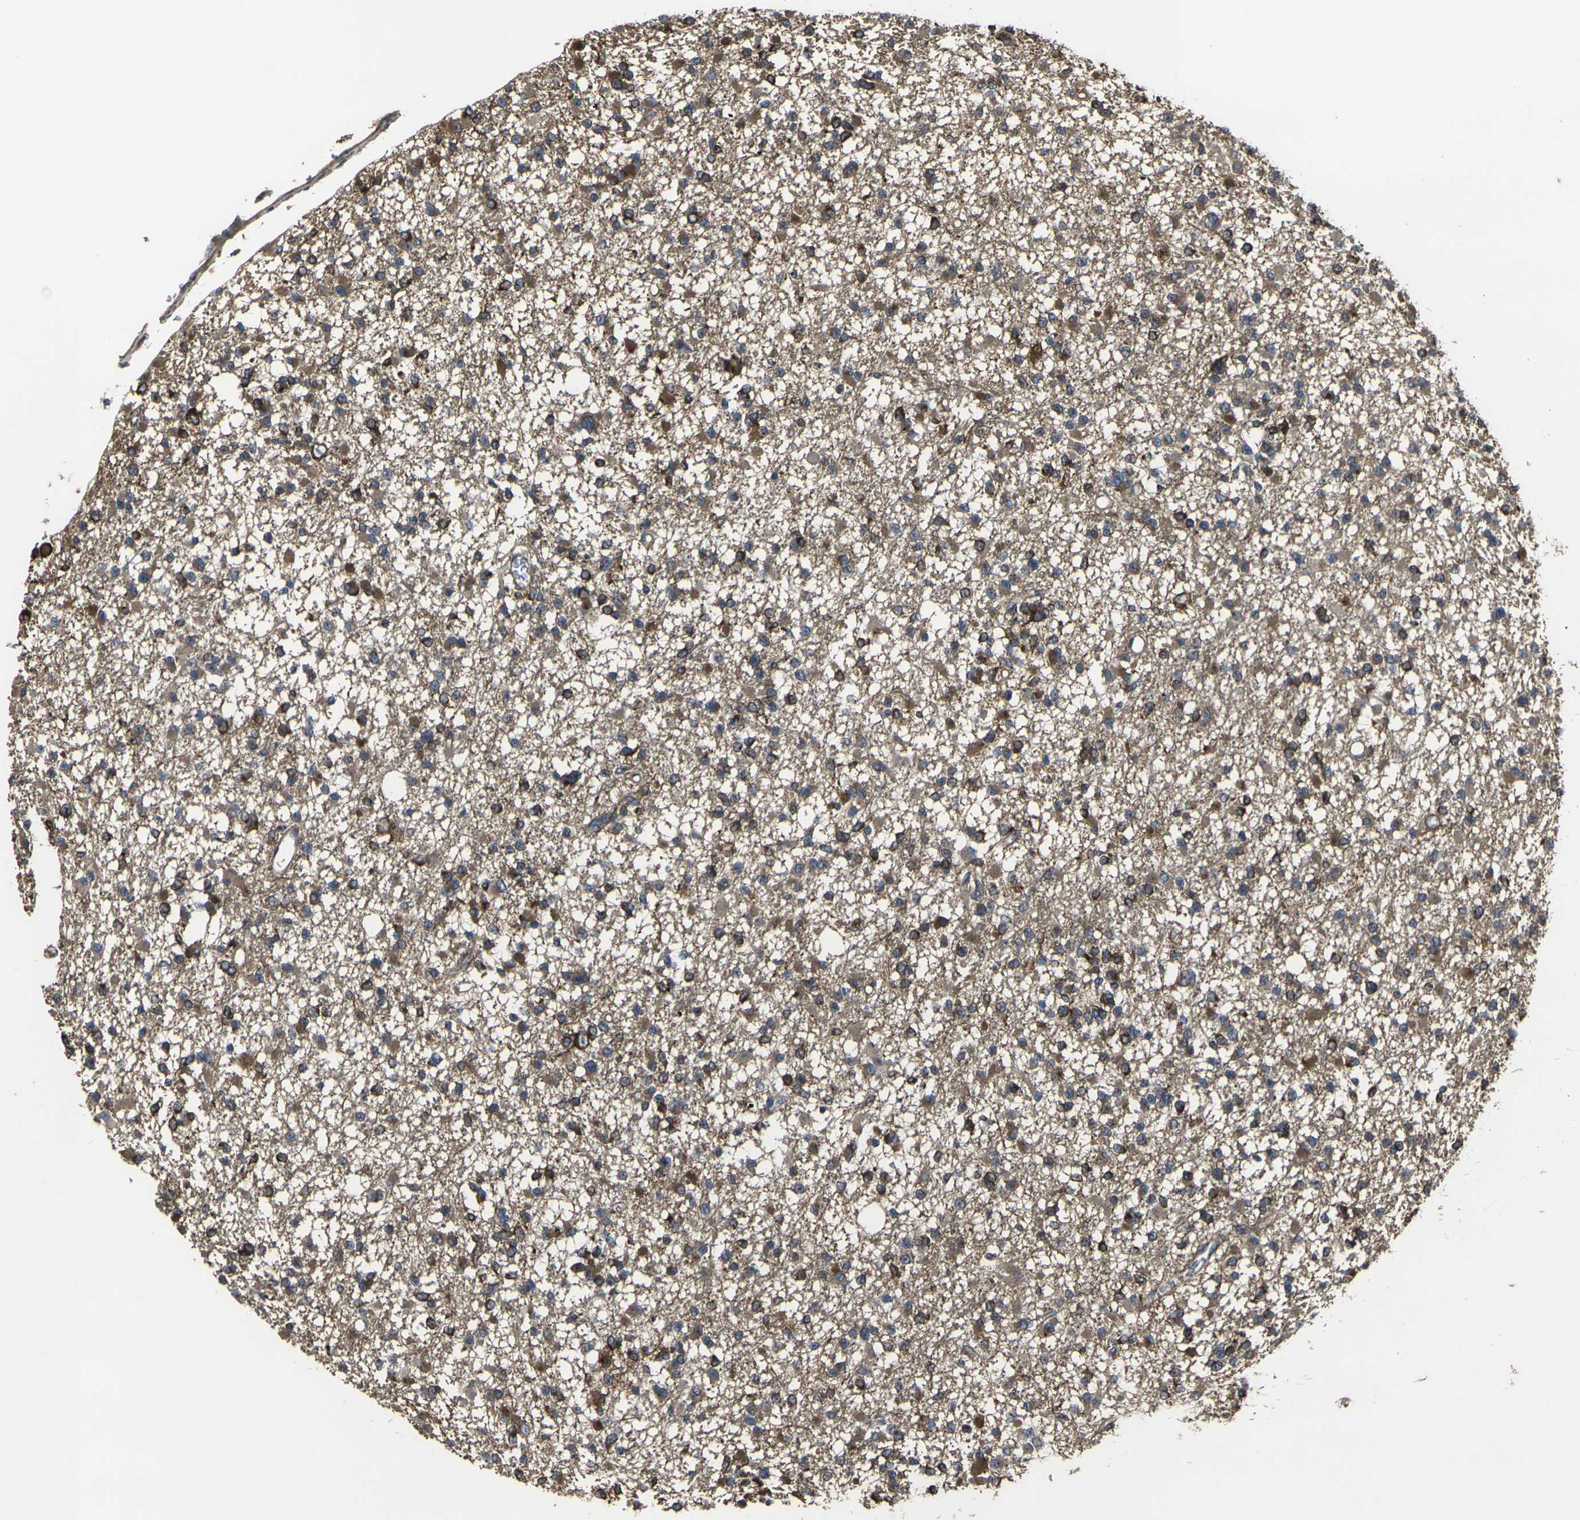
{"staining": {"intensity": "weak", "quantity": ">75%", "location": "cytoplasmic/membranous"}, "tissue": "glioma", "cell_type": "Tumor cells", "image_type": "cancer", "snomed": [{"axis": "morphology", "description": "Glioma, malignant, Low grade"}, {"axis": "topography", "description": "Brain"}], "caption": "This photomicrograph demonstrates immunohistochemistry staining of glioma, with low weak cytoplasmic/membranous expression in approximately >75% of tumor cells.", "gene": "PRKACB", "patient": {"sex": "female", "age": 22}}